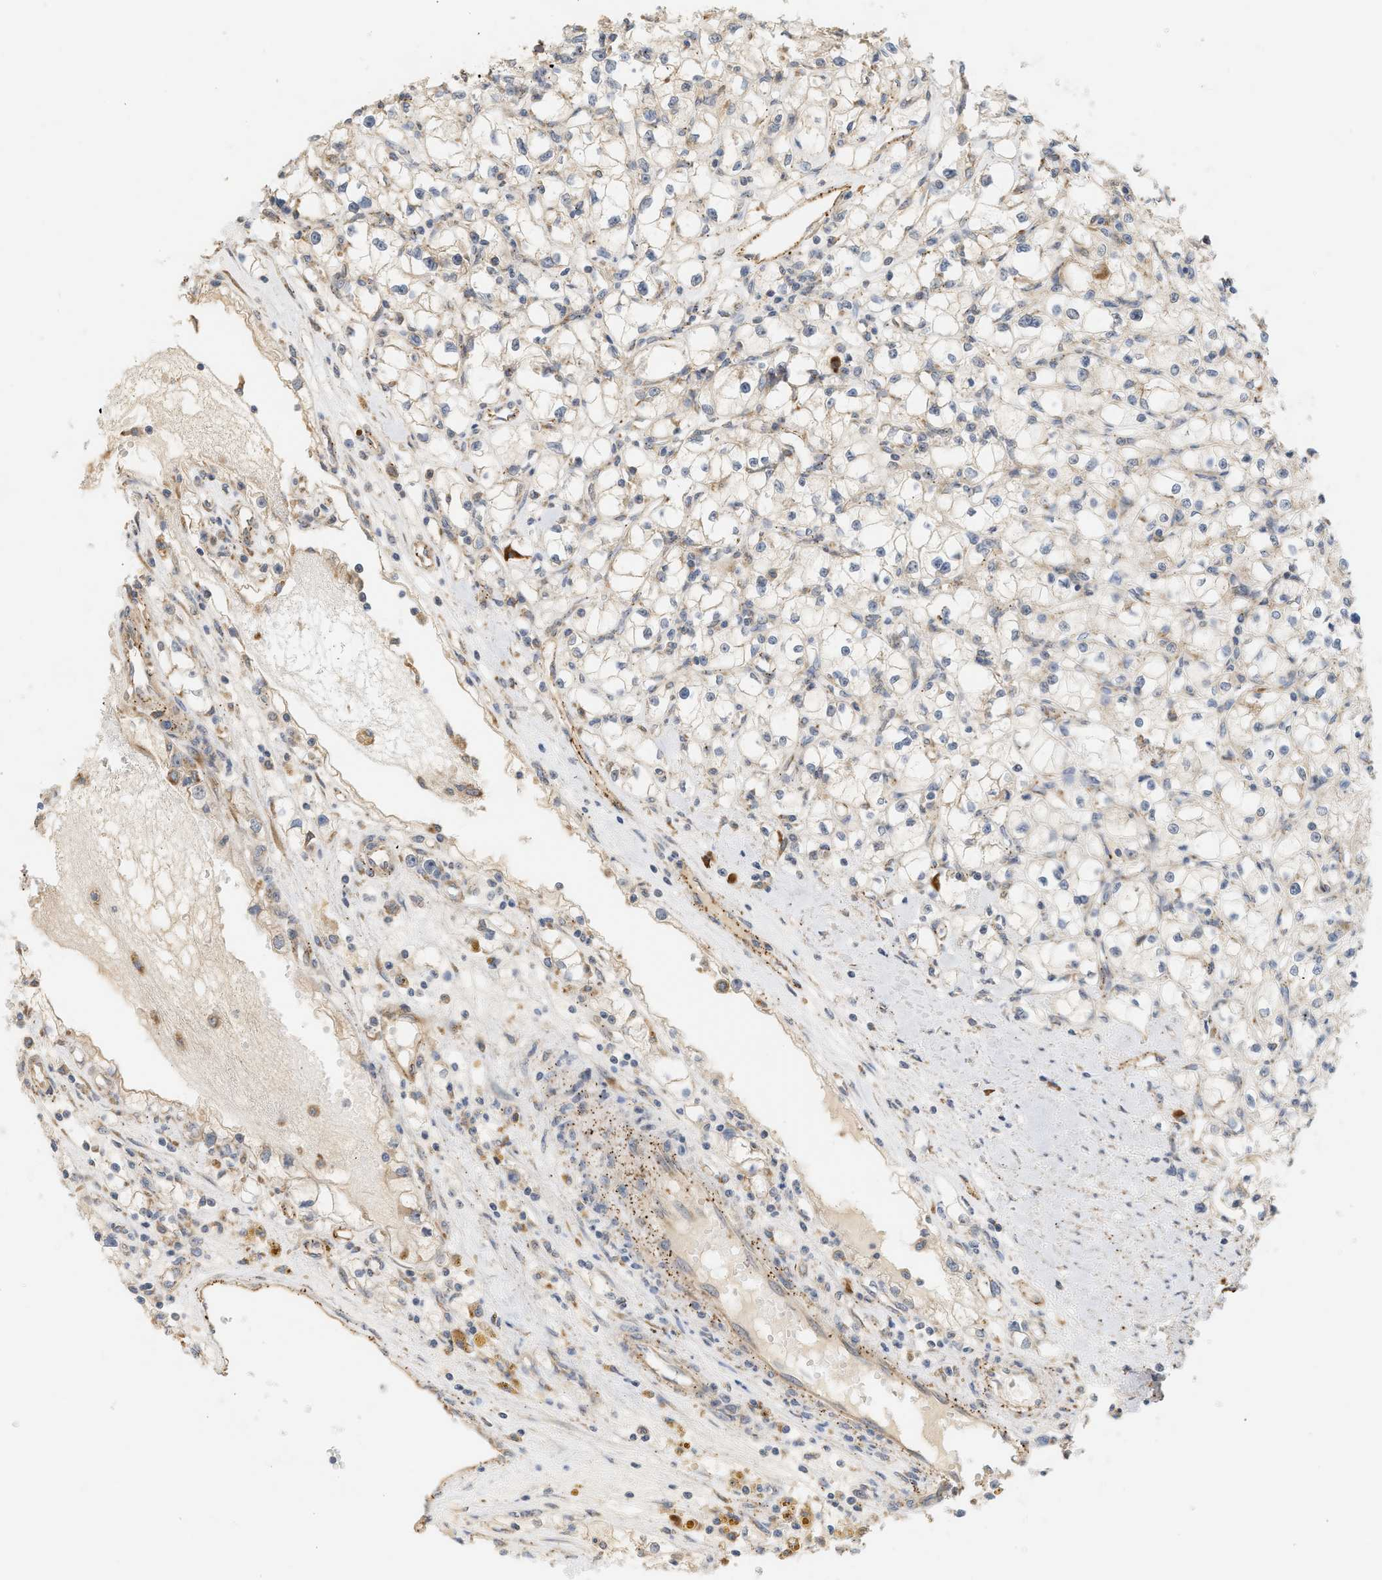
{"staining": {"intensity": "weak", "quantity": "<25%", "location": "cytoplasmic/membranous"}, "tissue": "renal cancer", "cell_type": "Tumor cells", "image_type": "cancer", "snomed": [{"axis": "morphology", "description": "Adenocarcinoma, NOS"}, {"axis": "topography", "description": "Kidney"}], "caption": "Immunohistochemistry of renal adenocarcinoma displays no expression in tumor cells.", "gene": "SVOP", "patient": {"sex": "male", "age": 56}}